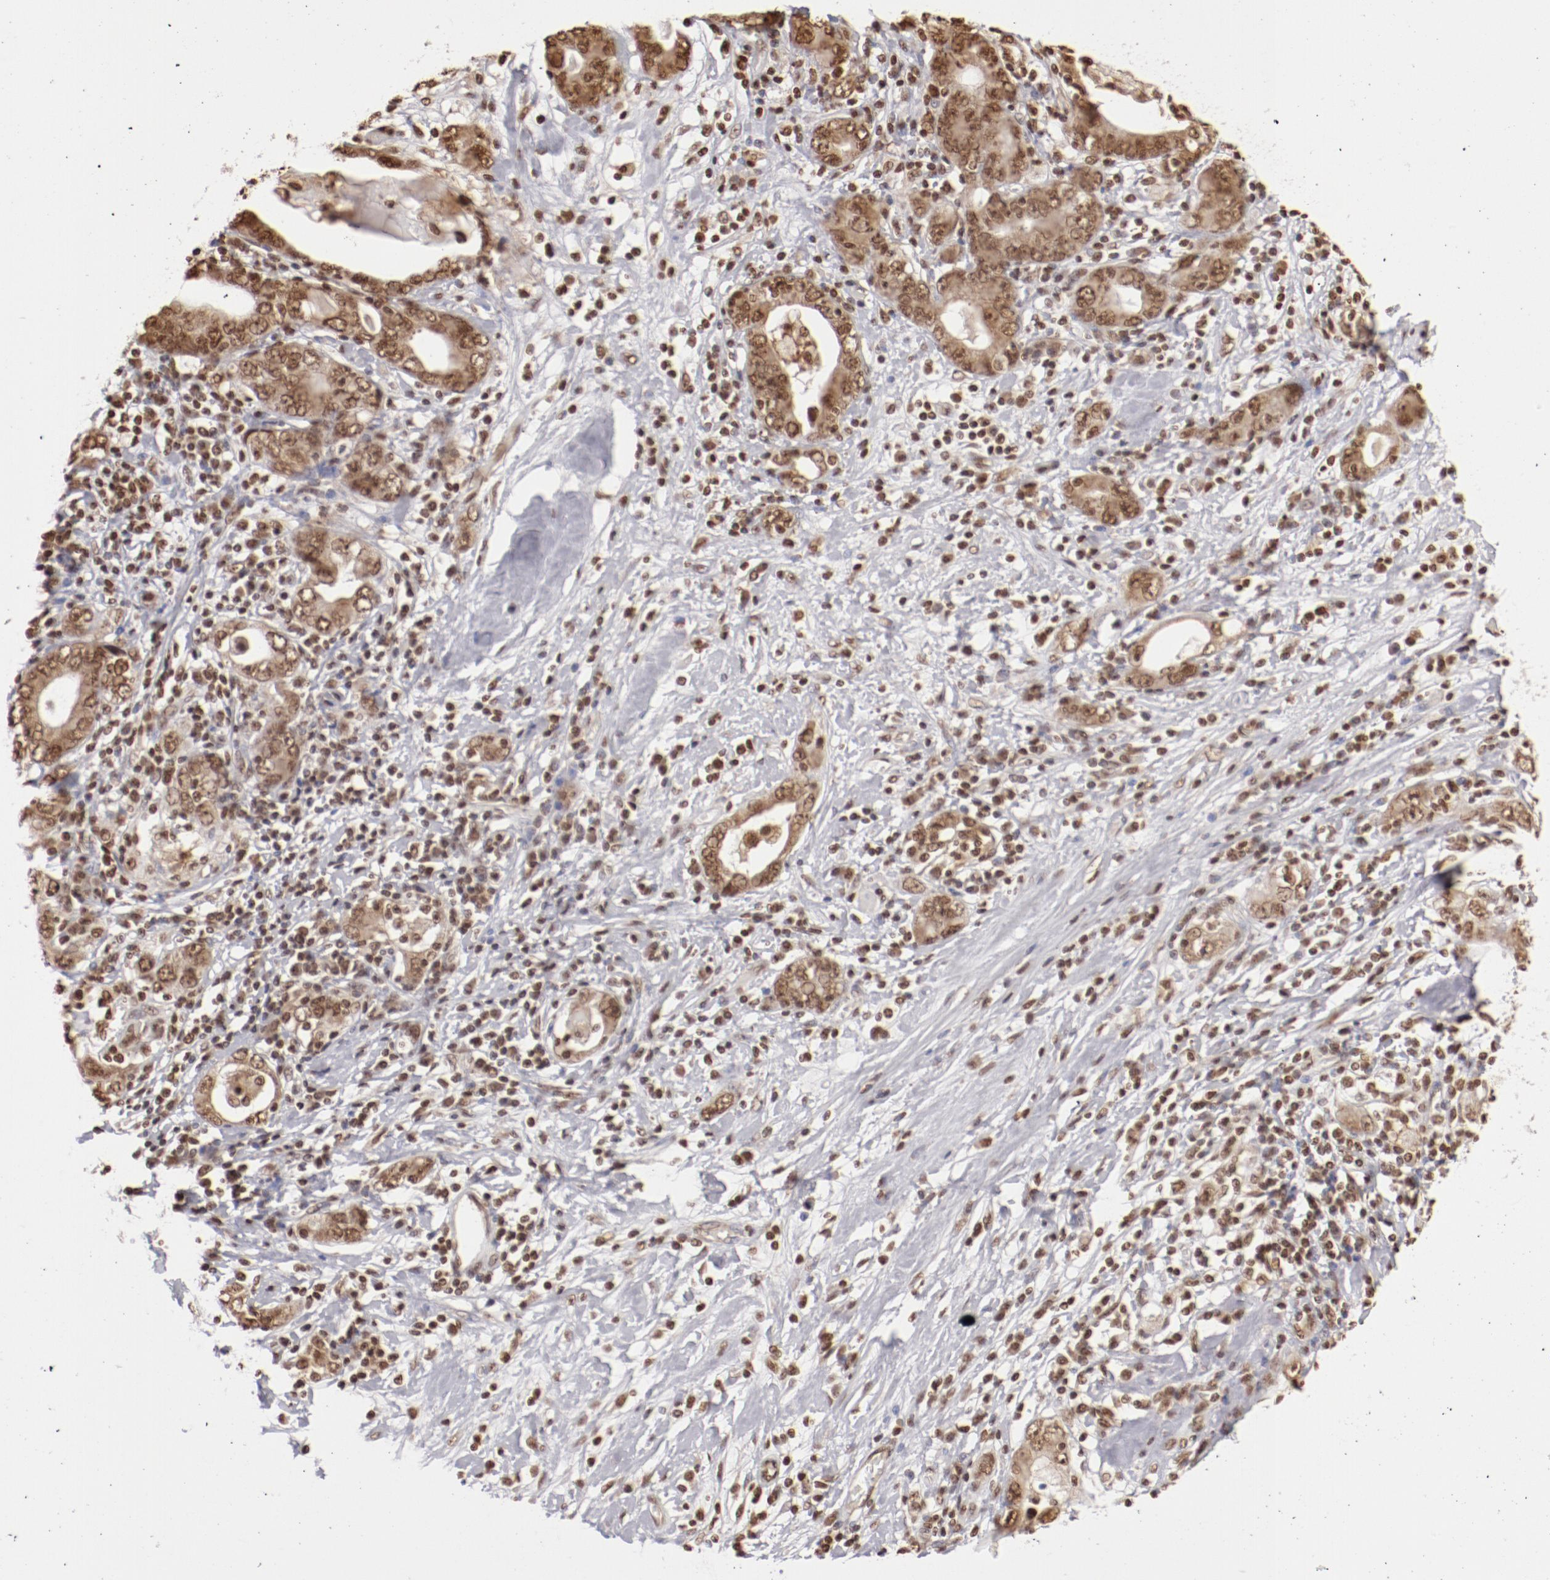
{"staining": {"intensity": "moderate", "quantity": ">75%", "location": "nuclear"}, "tissue": "stomach cancer", "cell_type": "Tumor cells", "image_type": "cancer", "snomed": [{"axis": "morphology", "description": "Adenocarcinoma, NOS"}, {"axis": "topography", "description": "Stomach, lower"}], "caption": "Brown immunohistochemical staining in adenocarcinoma (stomach) demonstrates moderate nuclear expression in approximately >75% of tumor cells. (Stains: DAB (3,3'-diaminobenzidine) in brown, nuclei in blue, Microscopy: brightfield microscopy at high magnification).", "gene": "ABL2", "patient": {"sex": "female", "age": 93}}